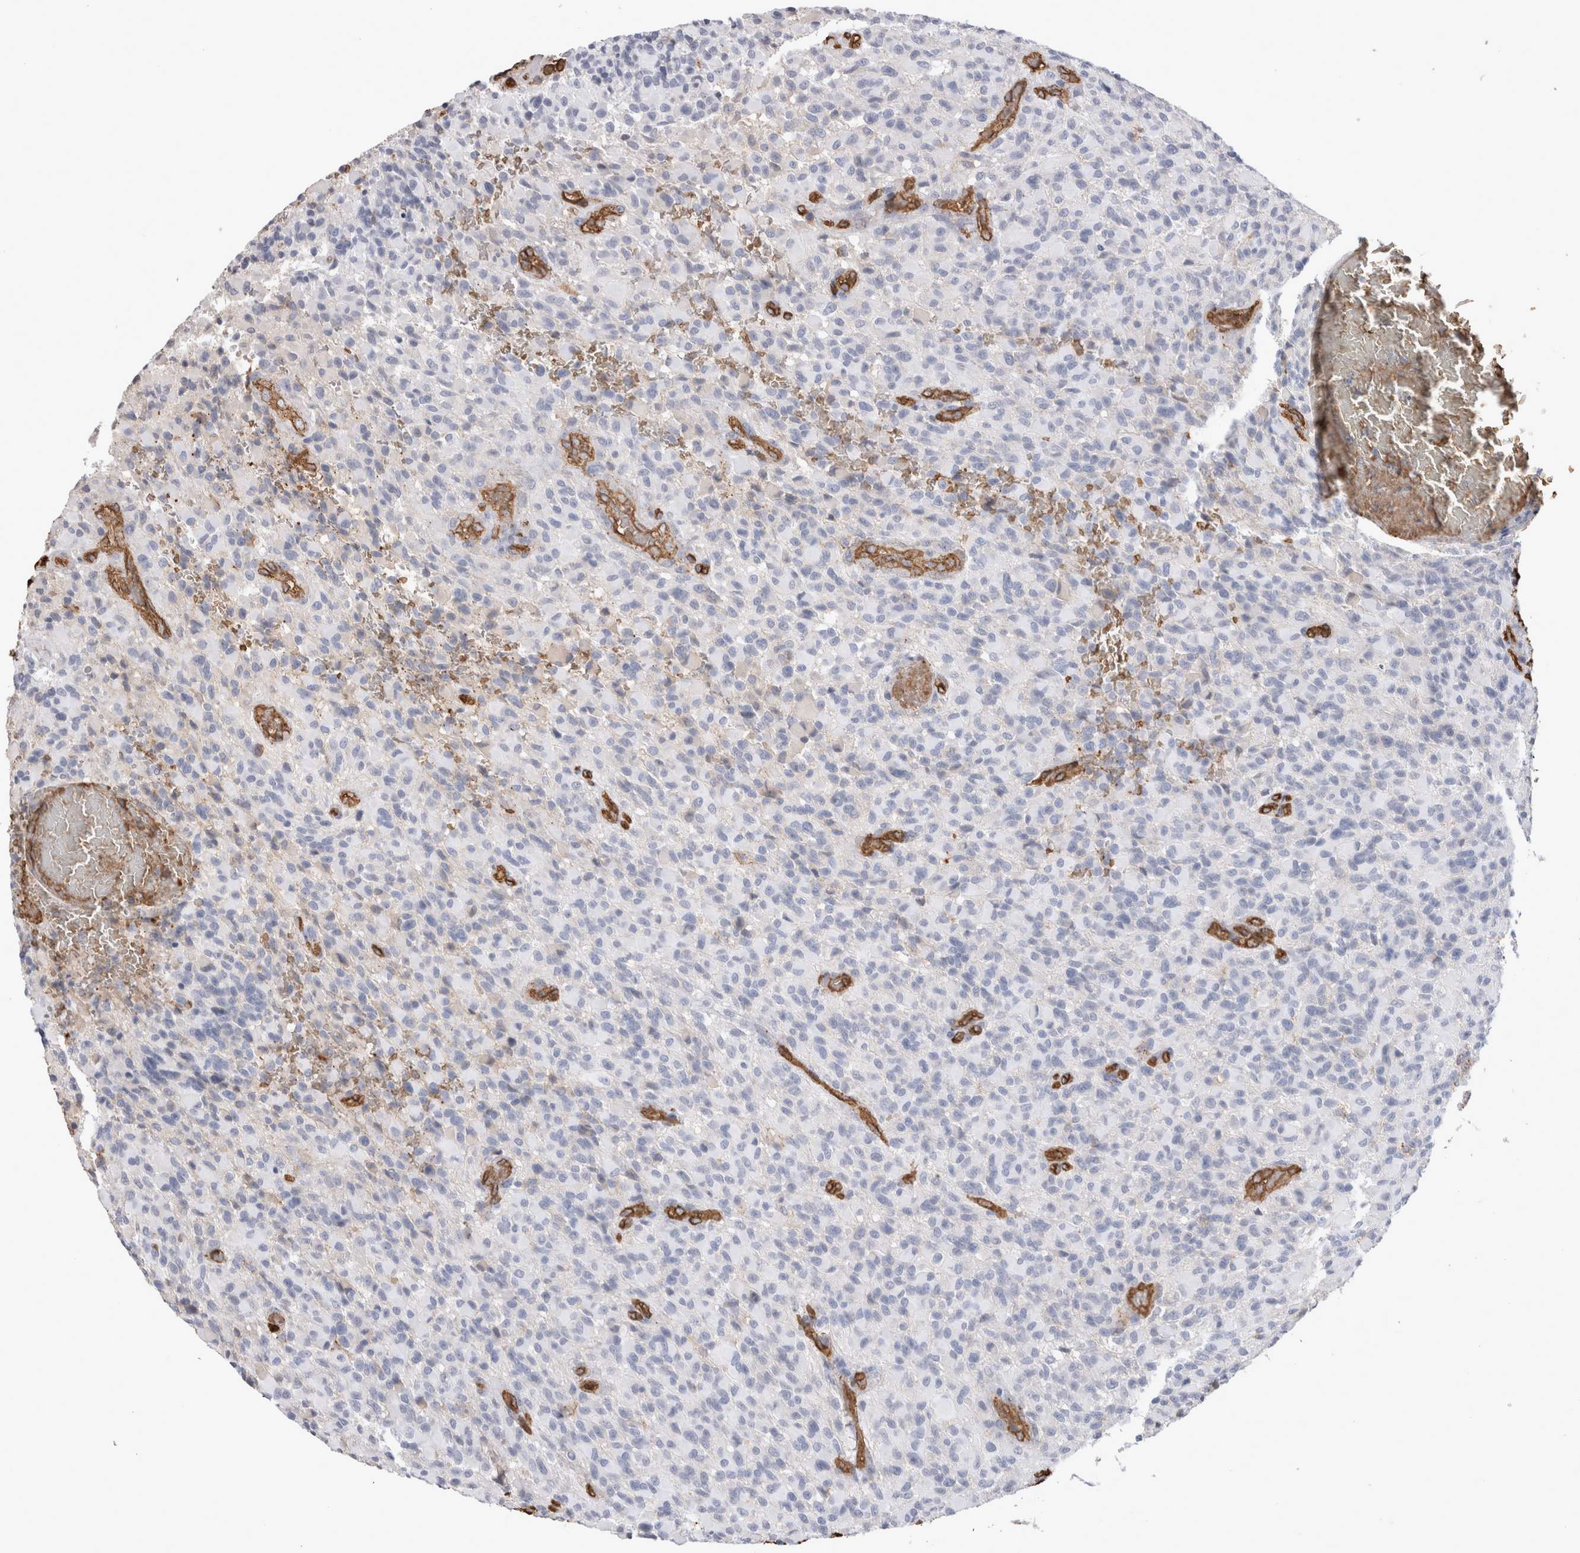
{"staining": {"intensity": "negative", "quantity": "none", "location": "none"}, "tissue": "glioma", "cell_type": "Tumor cells", "image_type": "cancer", "snomed": [{"axis": "morphology", "description": "Glioma, malignant, High grade"}, {"axis": "topography", "description": "Brain"}], "caption": "The image demonstrates no significant positivity in tumor cells of glioma.", "gene": "IL17RC", "patient": {"sex": "male", "age": 71}}